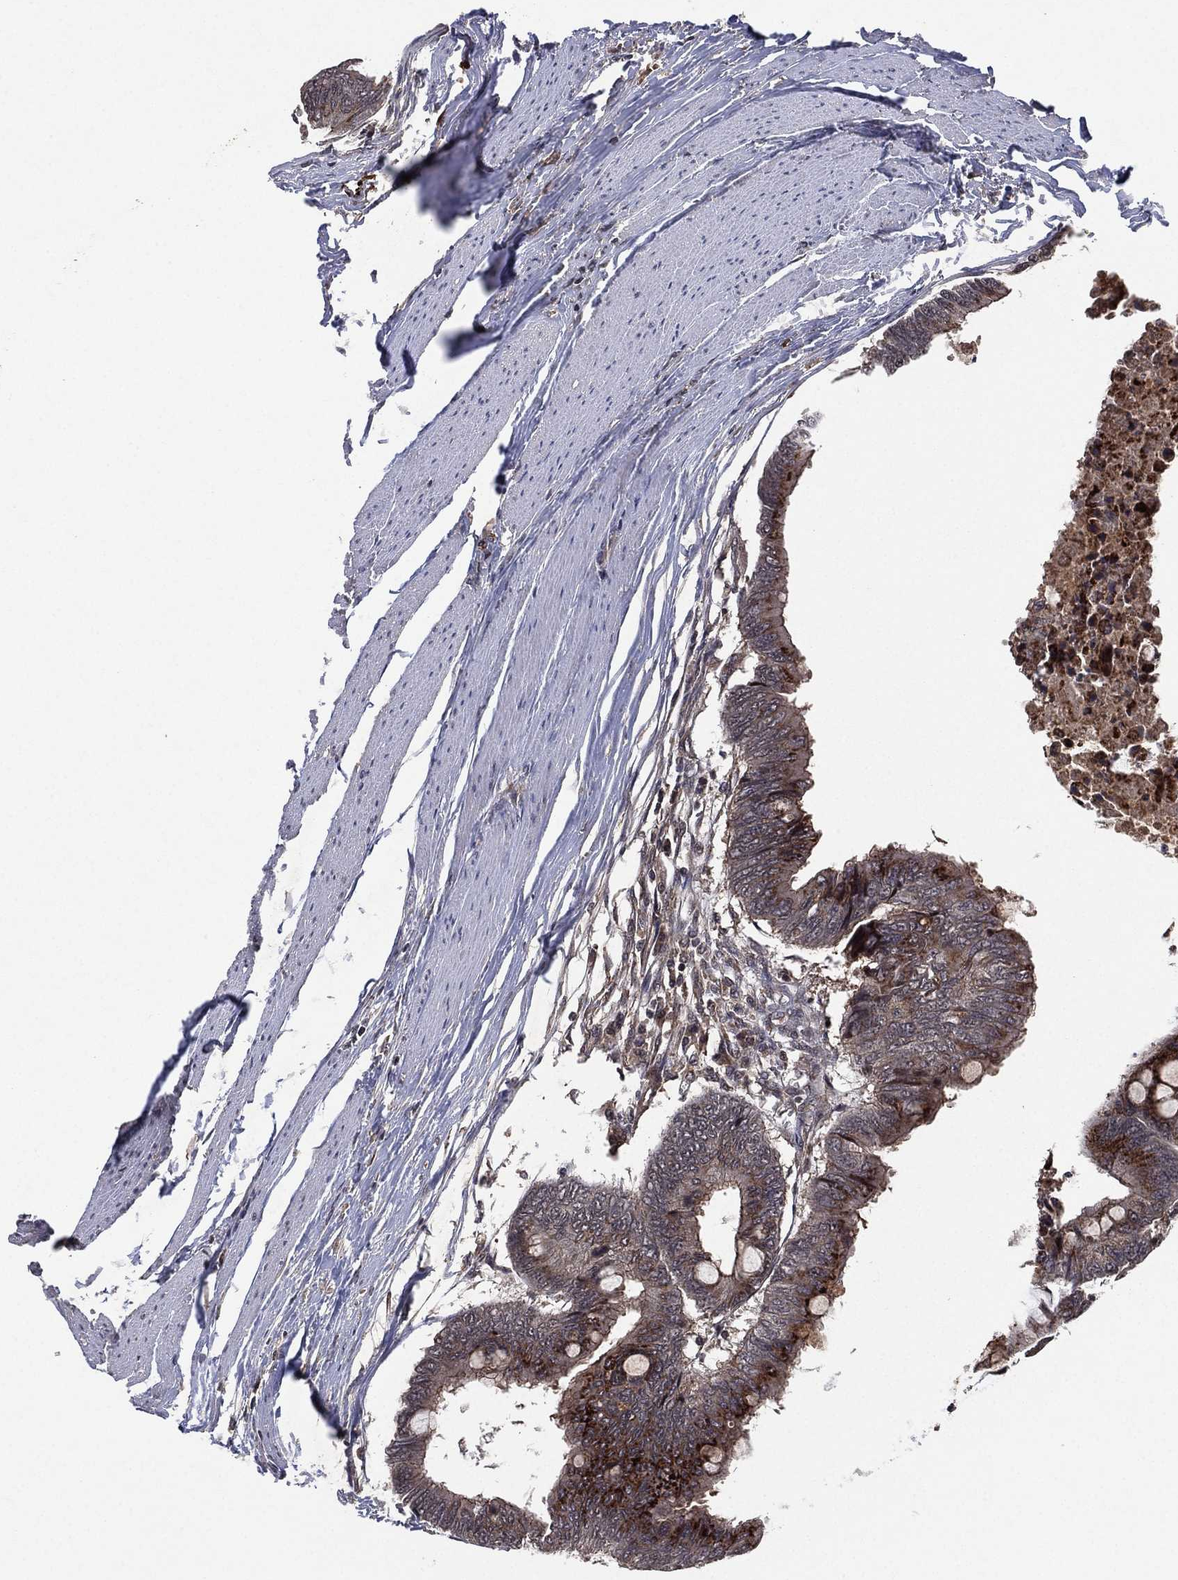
{"staining": {"intensity": "strong", "quantity": "<25%", "location": "cytoplasmic/membranous"}, "tissue": "colorectal cancer", "cell_type": "Tumor cells", "image_type": "cancer", "snomed": [{"axis": "morphology", "description": "Normal tissue, NOS"}, {"axis": "morphology", "description": "Adenocarcinoma, NOS"}, {"axis": "topography", "description": "Rectum"}, {"axis": "topography", "description": "Peripheral nerve tissue"}], "caption": "Human colorectal cancer (adenocarcinoma) stained for a protein (brown) reveals strong cytoplasmic/membranous positive staining in about <25% of tumor cells.", "gene": "ATG4B", "patient": {"sex": "male", "age": 92}}